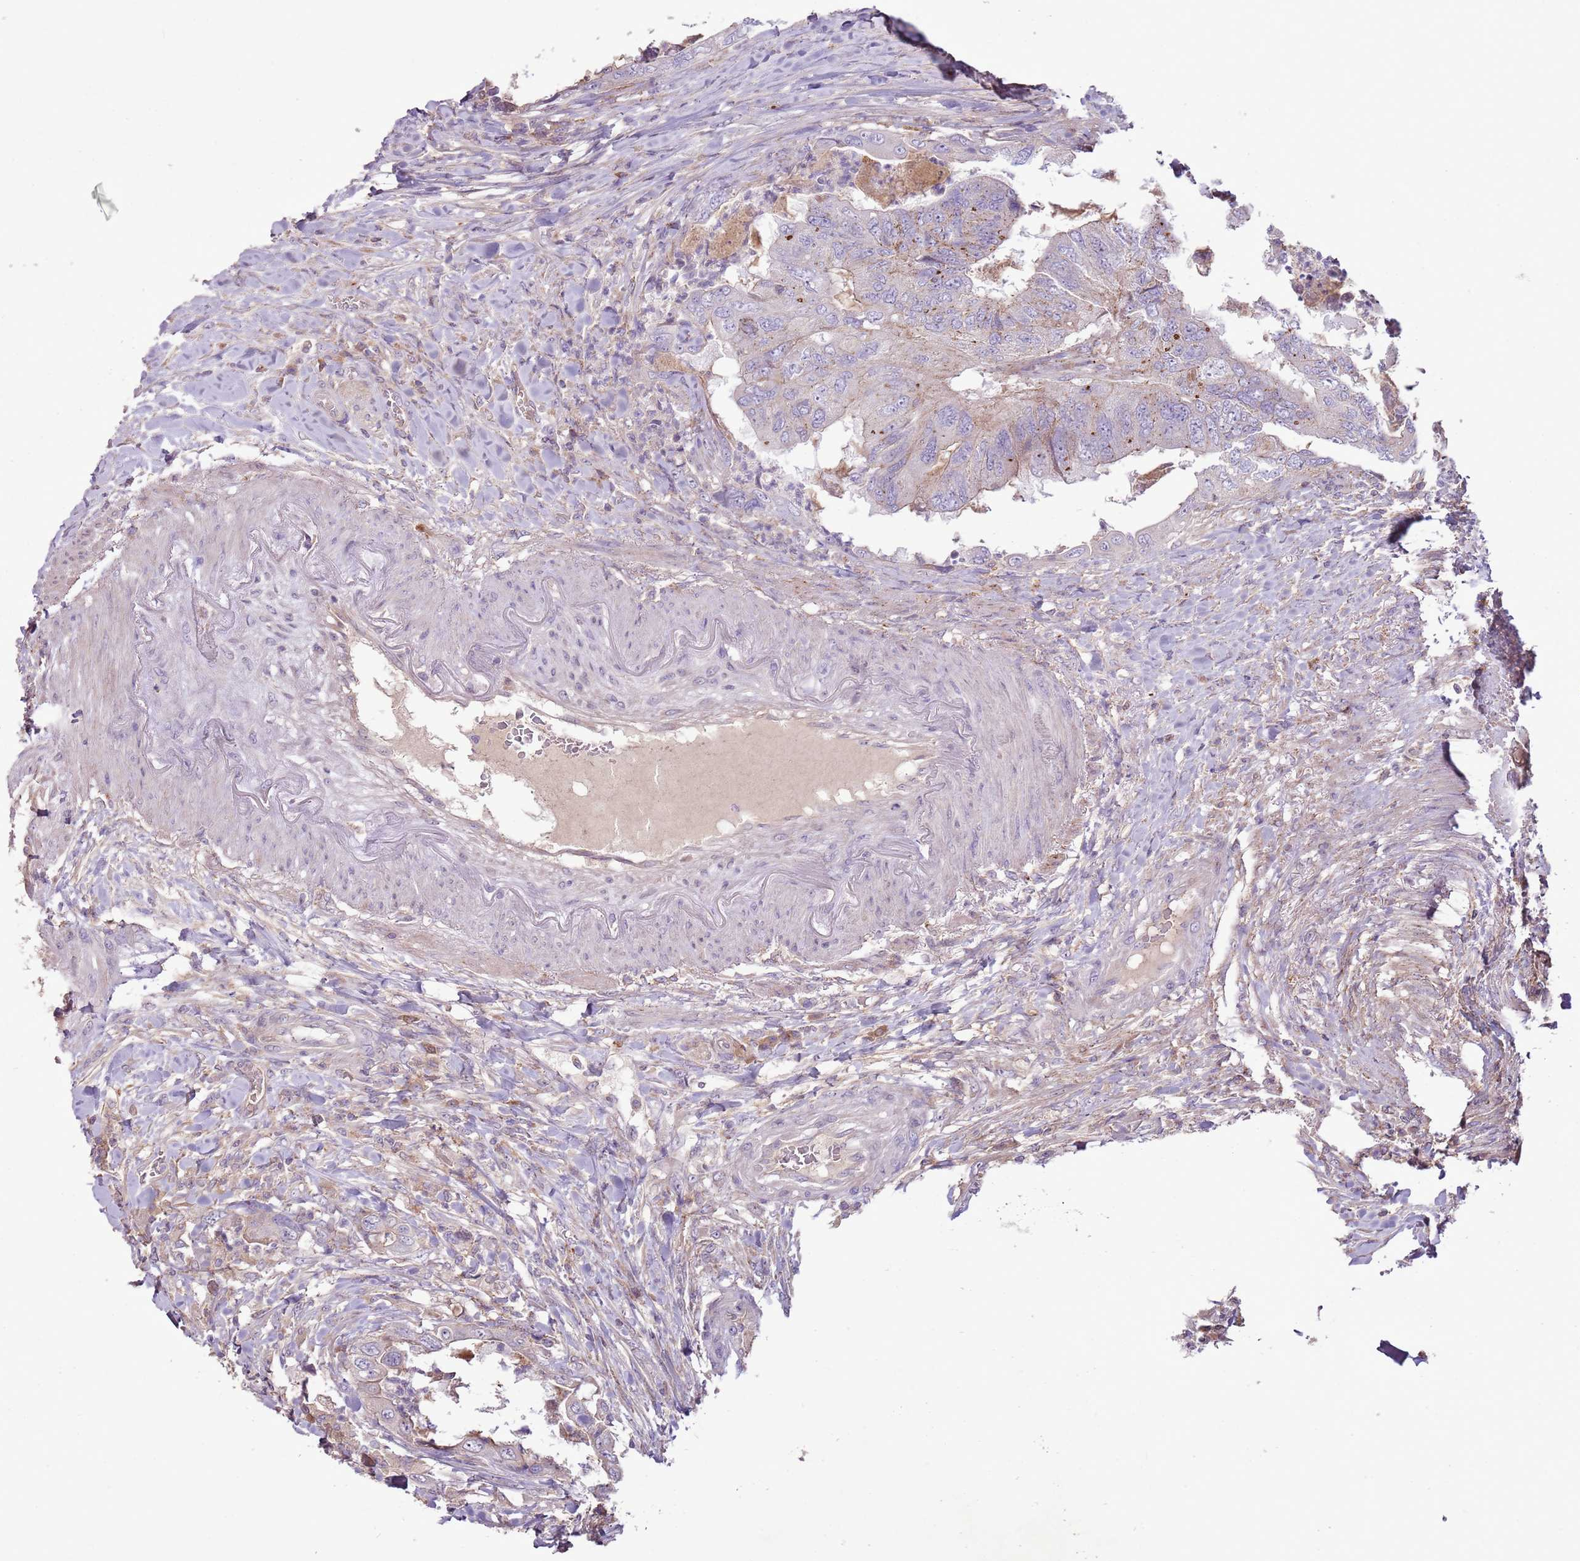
{"staining": {"intensity": "weak", "quantity": "<25%", "location": "cytoplasmic/membranous"}, "tissue": "colorectal cancer", "cell_type": "Tumor cells", "image_type": "cancer", "snomed": [{"axis": "morphology", "description": "Adenocarcinoma, NOS"}, {"axis": "topography", "description": "Rectum"}], "caption": "This is an IHC photomicrograph of adenocarcinoma (colorectal). There is no expression in tumor cells.", "gene": "ANKRD24", "patient": {"sex": "male", "age": 63}}